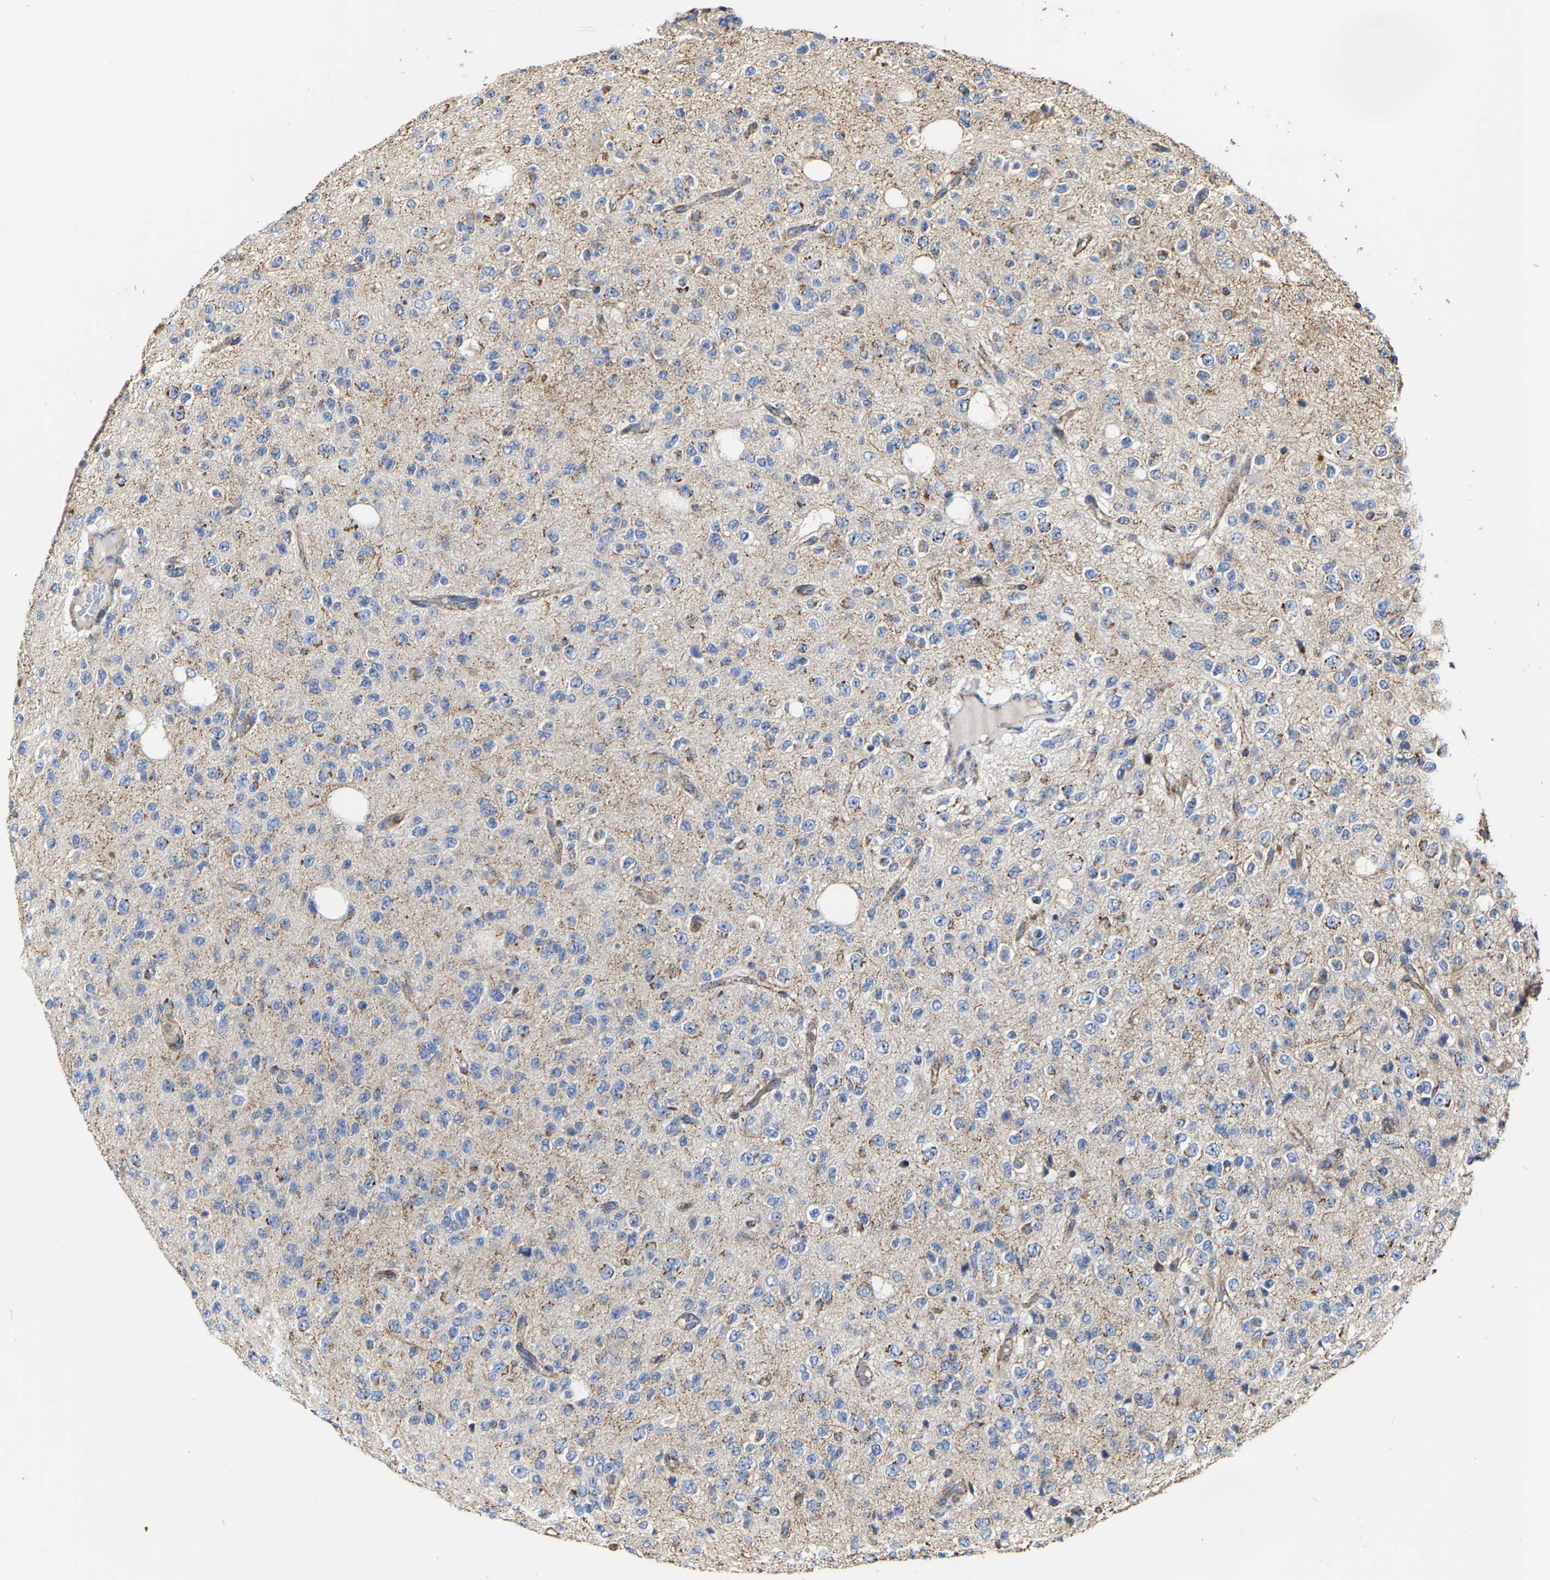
{"staining": {"intensity": "moderate", "quantity": "<25%", "location": "cytoplasmic/membranous"}, "tissue": "glioma", "cell_type": "Tumor cells", "image_type": "cancer", "snomed": [{"axis": "morphology", "description": "Glioma, malignant, High grade"}, {"axis": "topography", "description": "pancreas cauda"}], "caption": "Protein staining of malignant glioma (high-grade) tissue demonstrates moderate cytoplasmic/membranous expression in approximately <25% of tumor cells.", "gene": "NDUFV3", "patient": {"sex": "male", "age": 60}}